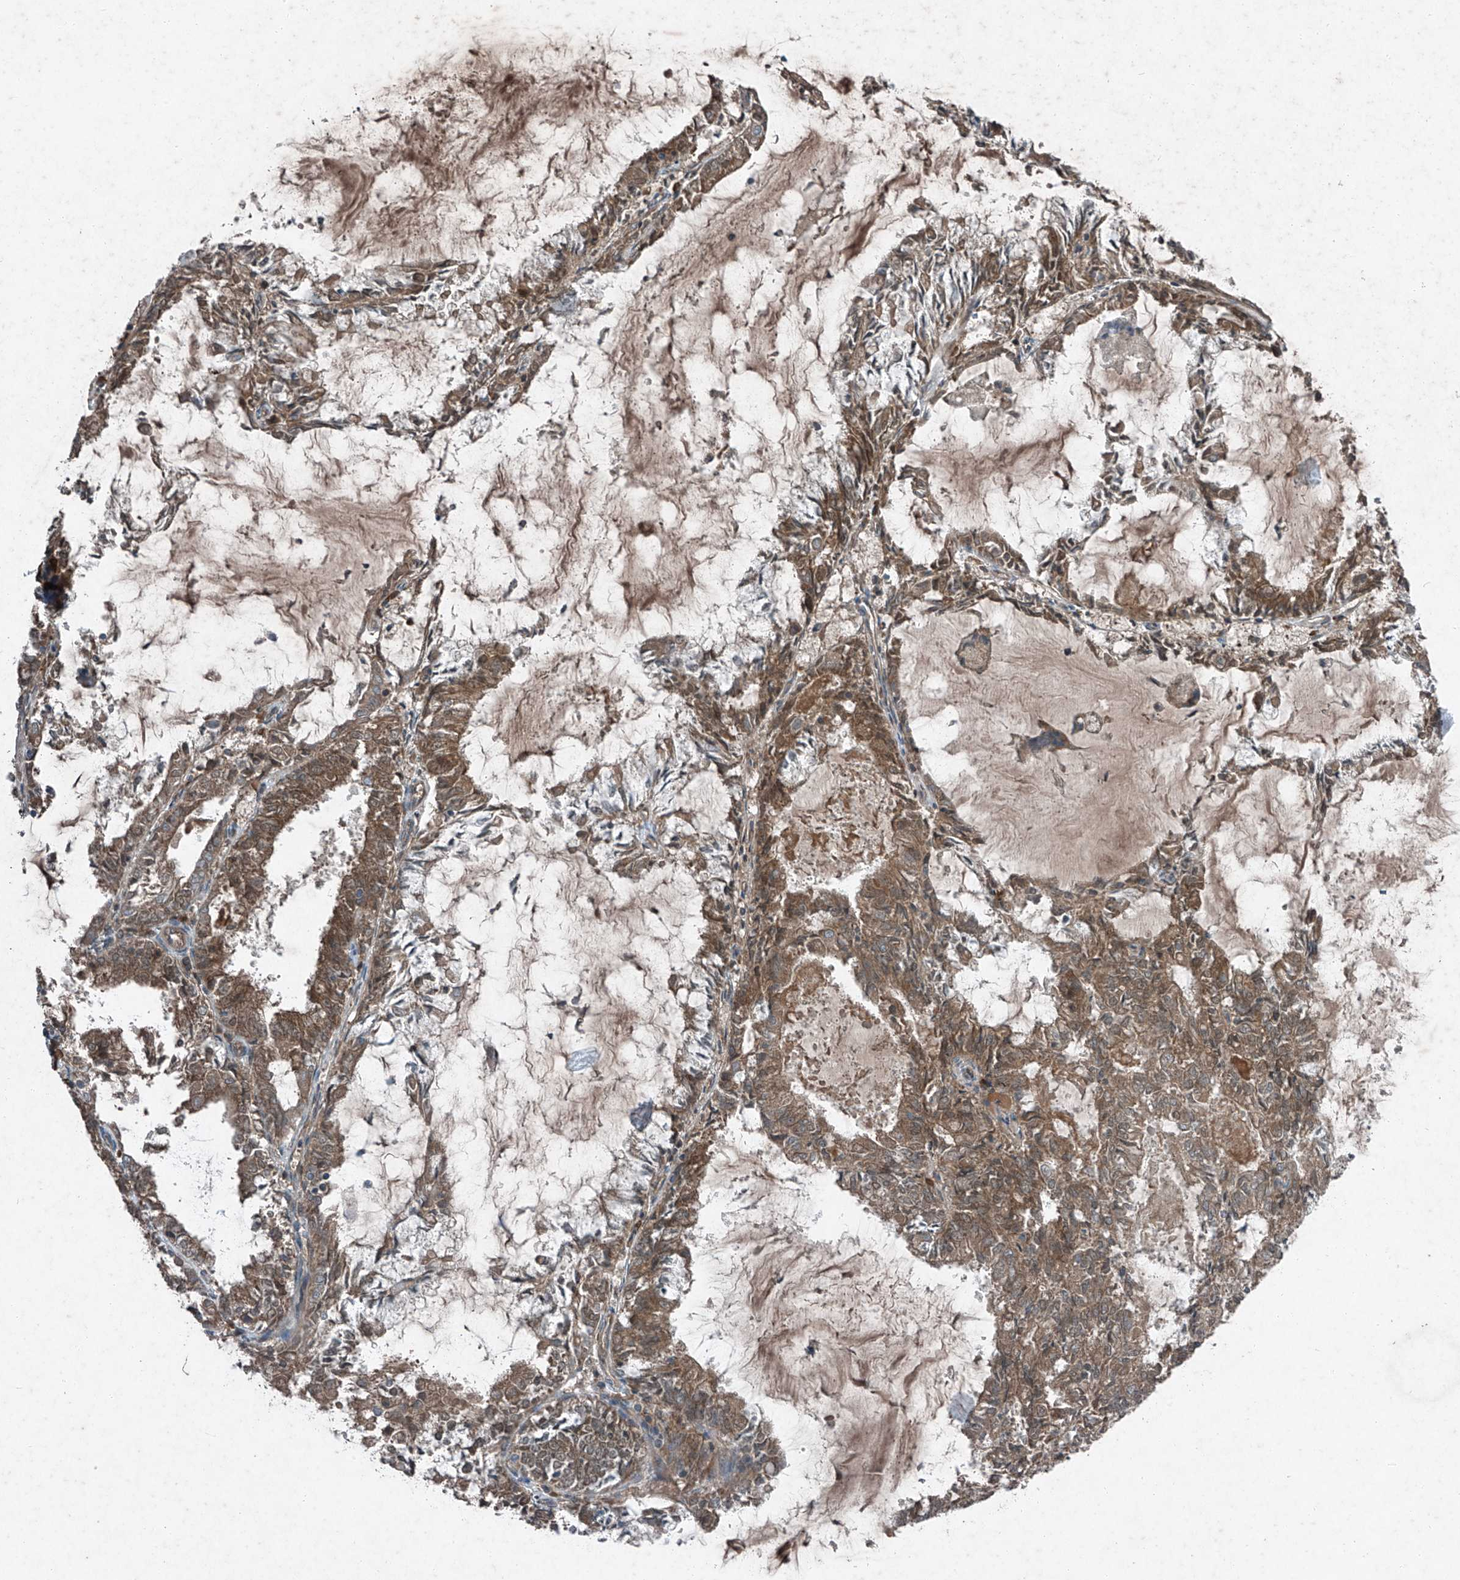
{"staining": {"intensity": "moderate", "quantity": ">75%", "location": "cytoplasmic/membranous"}, "tissue": "endometrial cancer", "cell_type": "Tumor cells", "image_type": "cancer", "snomed": [{"axis": "morphology", "description": "Adenocarcinoma, NOS"}, {"axis": "topography", "description": "Endometrium"}], "caption": "Human endometrial cancer stained for a protein (brown) displays moderate cytoplasmic/membranous positive staining in about >75% of tumor cells.", "gene": "FOXRED2", "patient": {"sex": "female", "age": 57}}